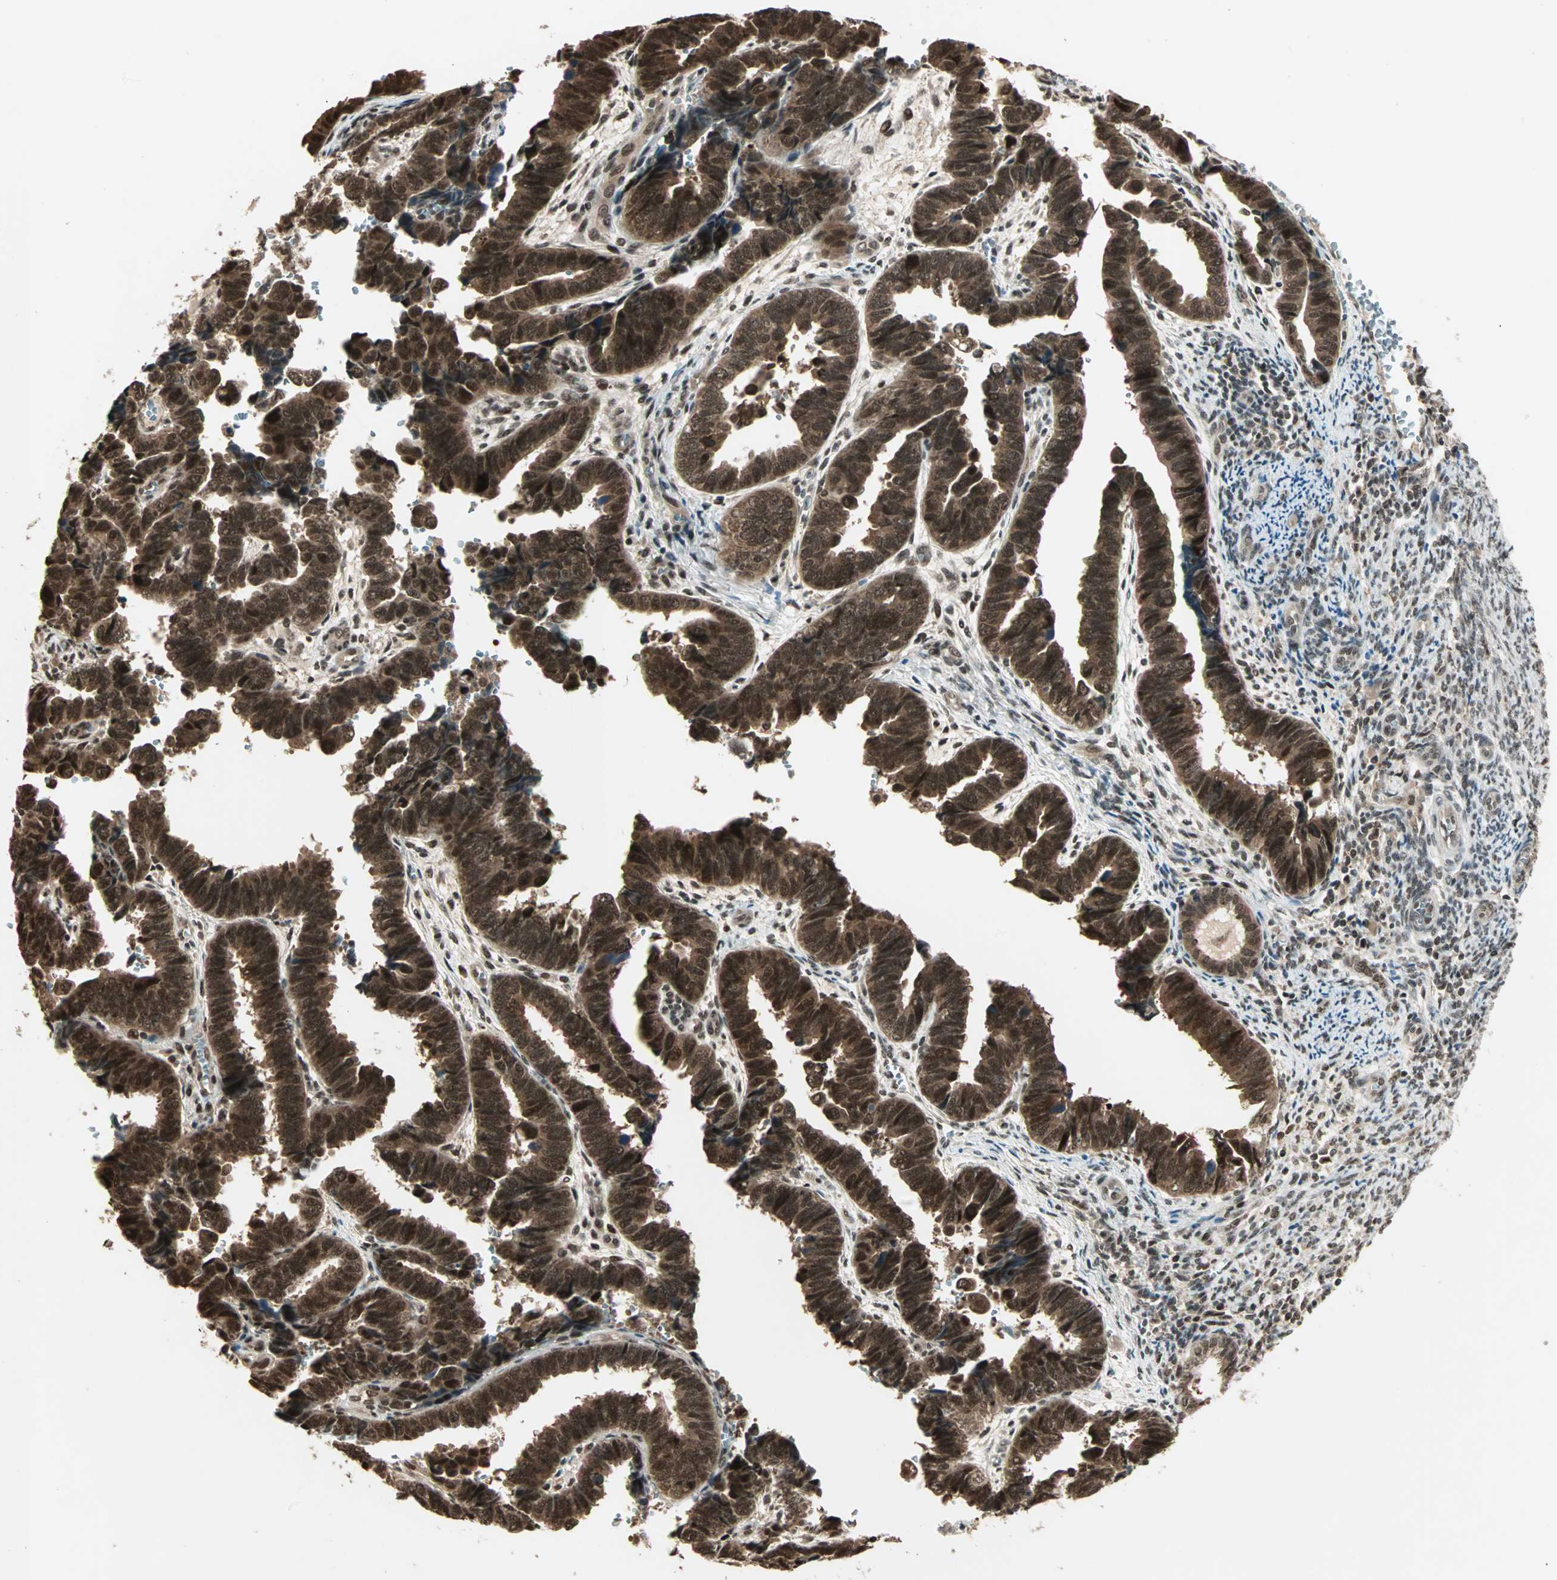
{"staining": {"intensity": "strong", "quantity": ">75%", "location": "cytoplasmic/membranous,nuclear"}, "tissue": "endometrial cancer", "cell_type": "Tumor cells", "image_type": "cancer", "snomed": [{"axis": "morphology", "description": "Adenocarcinoma, NOS"}, {"axis": "topography", "description": "Endometrium"}], "caption": "An immunohistochemistry (IHC) histopathology image of tumor tissue is shown. Protein staining in brown shows strong cytoplasmic/membranous and nuclear positivity in endometrial cancer within tumor cells.", "gene": "ZNF44", "patient": {"sex": "female", "age": 75}}